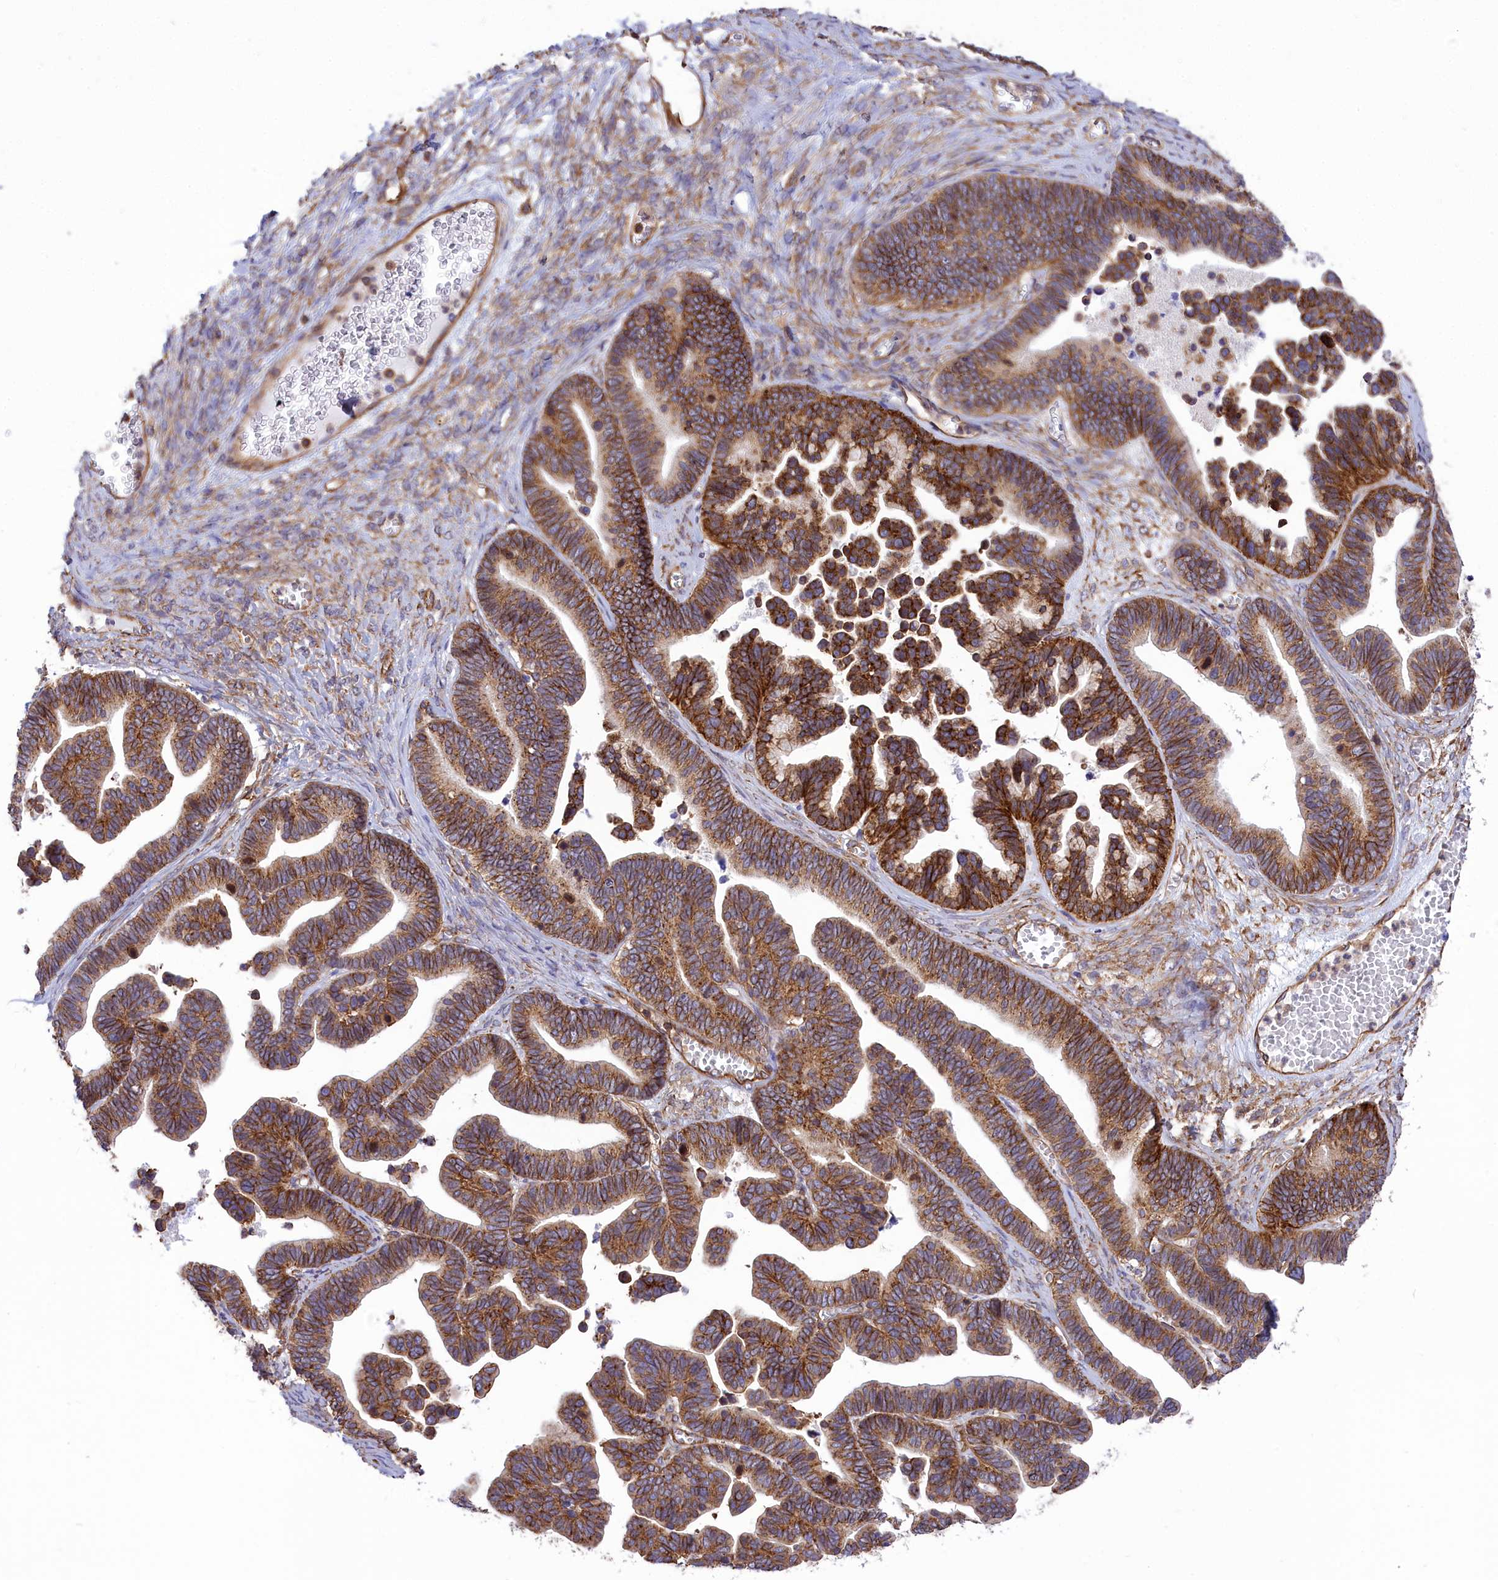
{"staining": {"intensity": "strong", "quantity": ">75%", "location": "cytoplasmic/membranous"}, "tissue": "ovarian cancer", "cell_type": "Tumor cells", "image_type": "cancer", "snomed": [{"axis": "morphology", "description": "Cystadenocarcinoma, serous, NOS"}, {"axis": "topography", "description": "Ovary"}], "caption": "Brown immunohistochemical staining in human ovarian cancer (serous cystadenocarcinoma) exhibits strong cytoplasmic/membranous positivity in approximately >75% of tumor cells.", "gene": "SEPTIN9", "patient": {"sex": "female", "age": 56}}